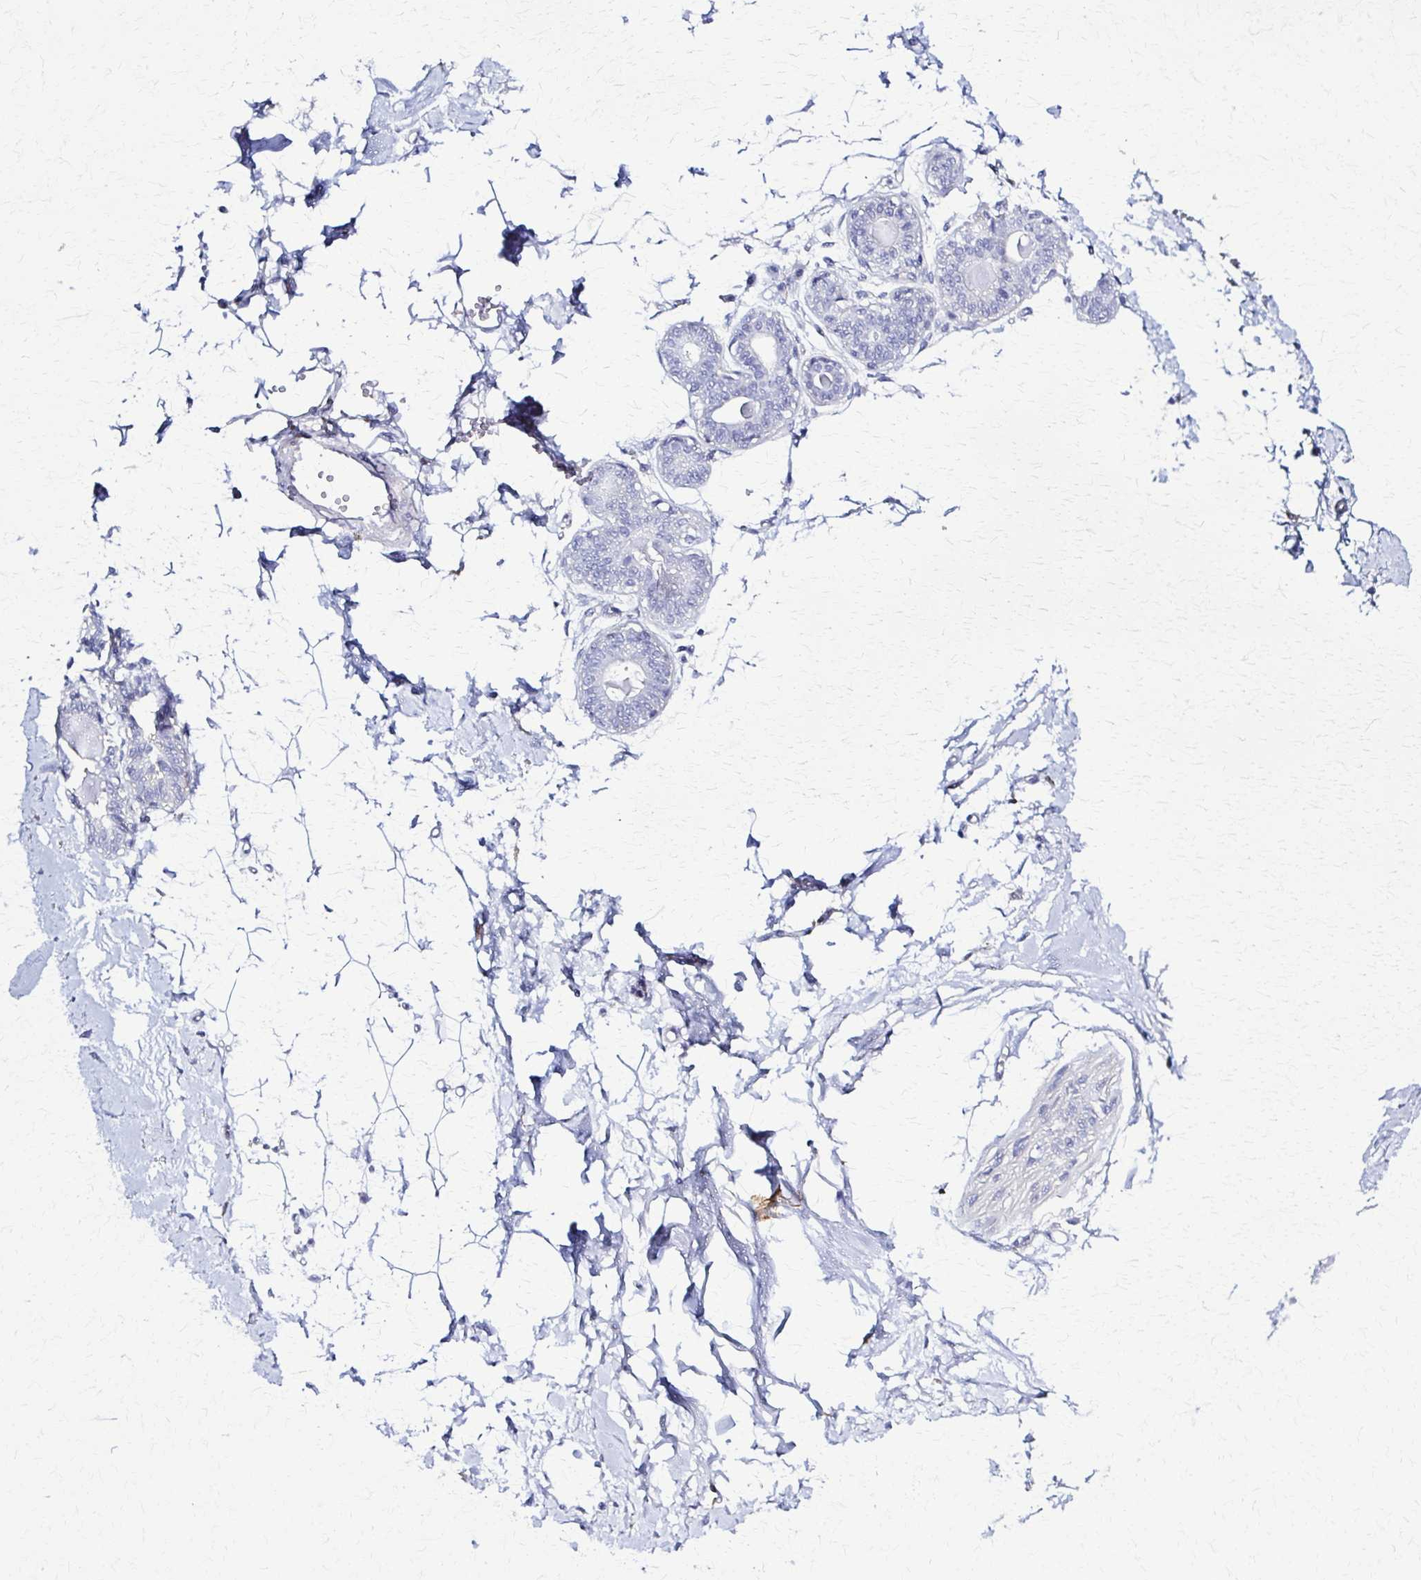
{"staining": {"intensity": "negative", "quantity": "none", "location": "none"}, "tissue": "breast", "cell_type": "Adipocytes", "image_type": "normal", "snomed": [{"axis": "morphology", "description": "Normal tissue, NOS"}, {"axis": "topography", "description": "Breast"}], "caption": "High power microscopy micrograph of an immunohistochemistry photomicrograph of normal breast, revealing no significant staining in adipocytes.", "gene": "RHOBTB2", "patient": {"sex": "female", "age": 45}}